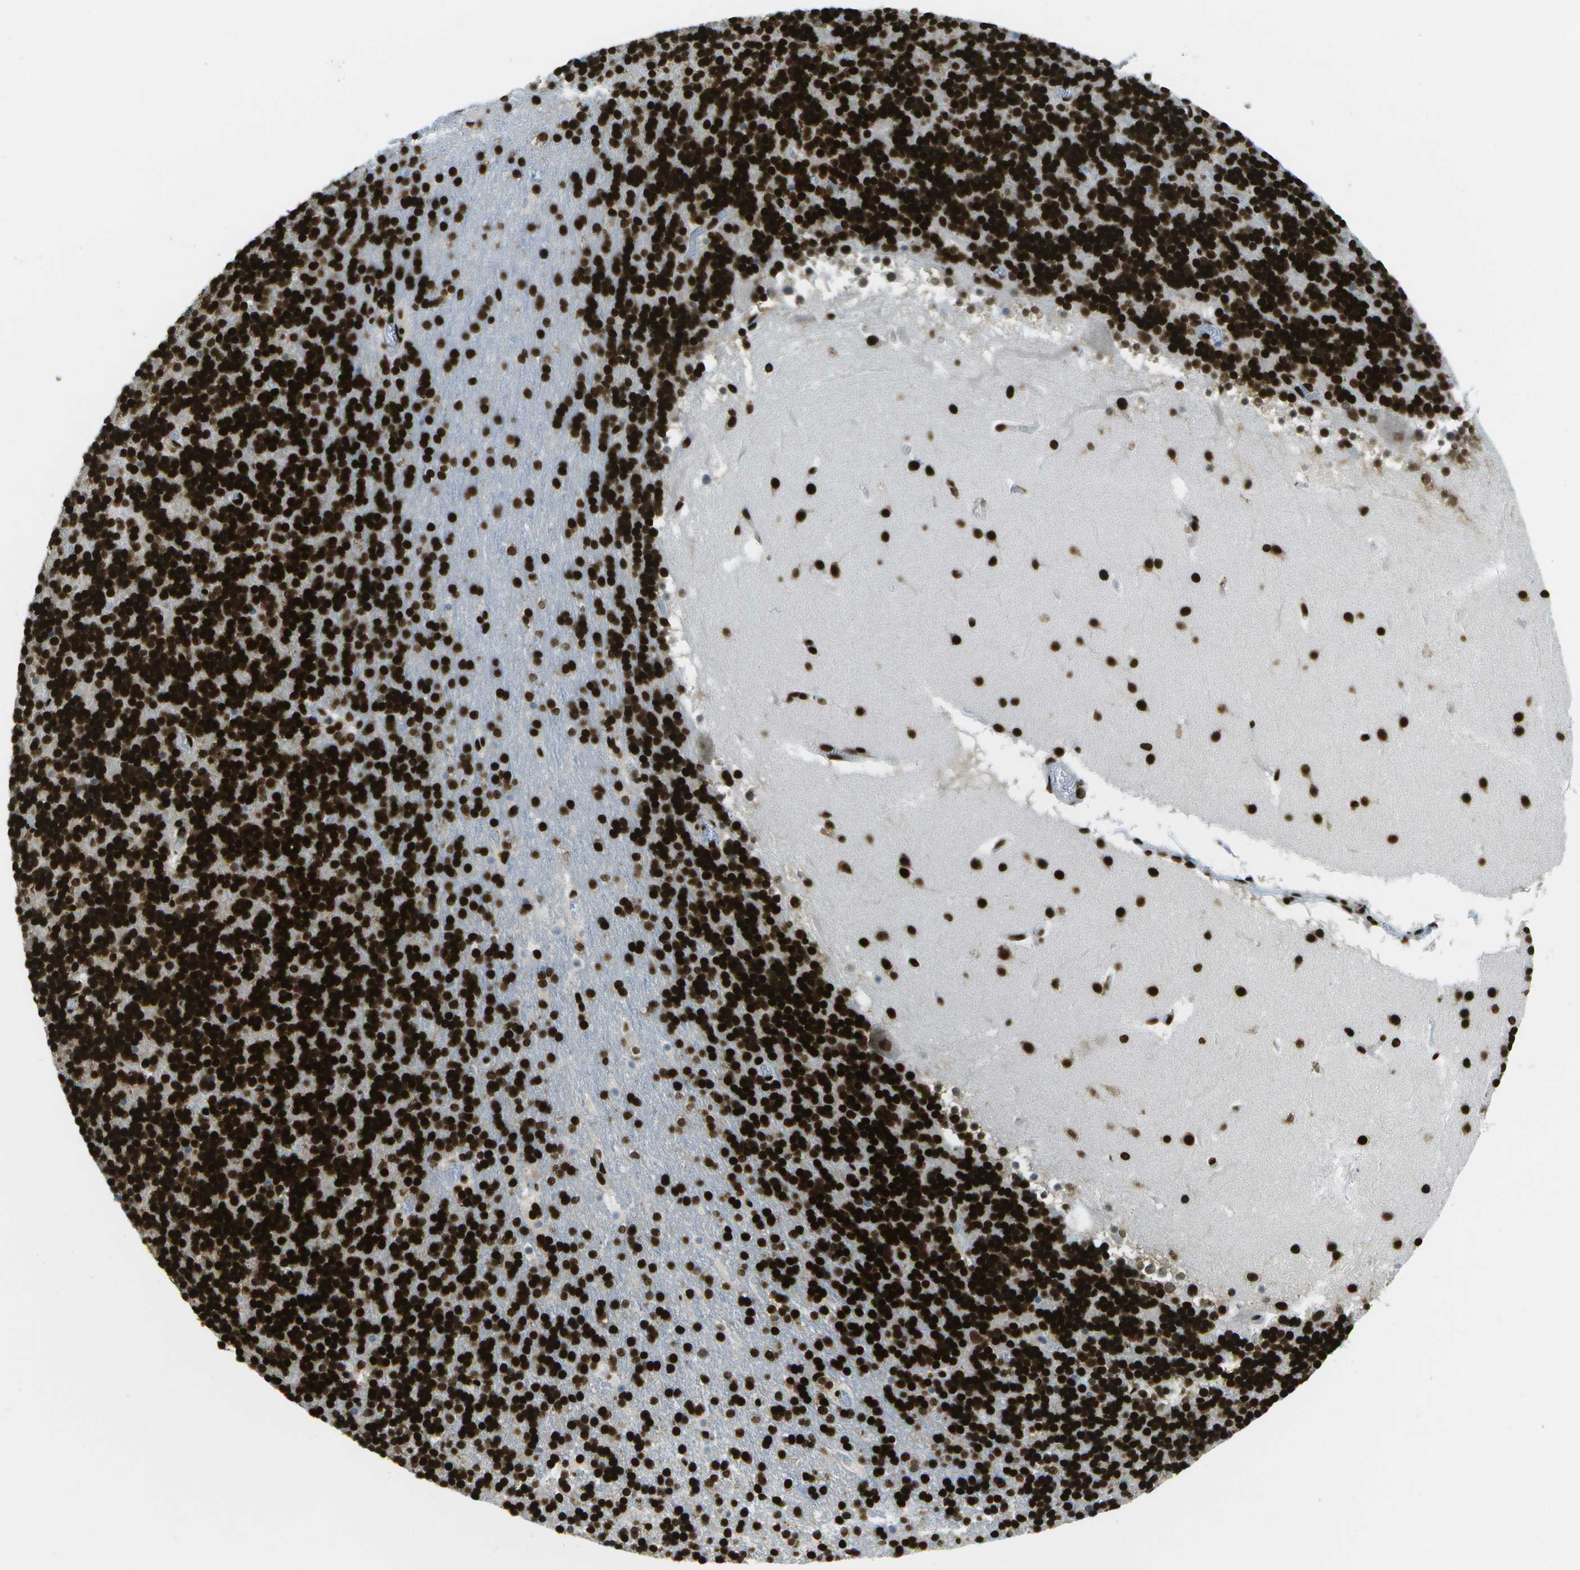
{"staining": {"intensity": "strong", "quantity": ">75%", "location": "nuclear"}, "tissue": "cerebellum", "cell_type": "Cells in granular layer", "image_type": "normal", "snomed": [{"axis": "morphology", "description": "Normal tissue, NOS"}, {"axis": "topography", "description": "Cerebellum"}], "caption": "High-magnification brightfield microscopy of normal cerebellum stained with DAB (3,3'-diaminobenzidine) (brown) and counterstained with hematoxylin (blue). cells in granular layer exhibit strong nuclear positivity is seen in about>75% of cells. (Brightfield microscopy of DAB IHC at high magnification).", "gene": "GLYR1", "patient": {"sex": "male", "age": 45}}